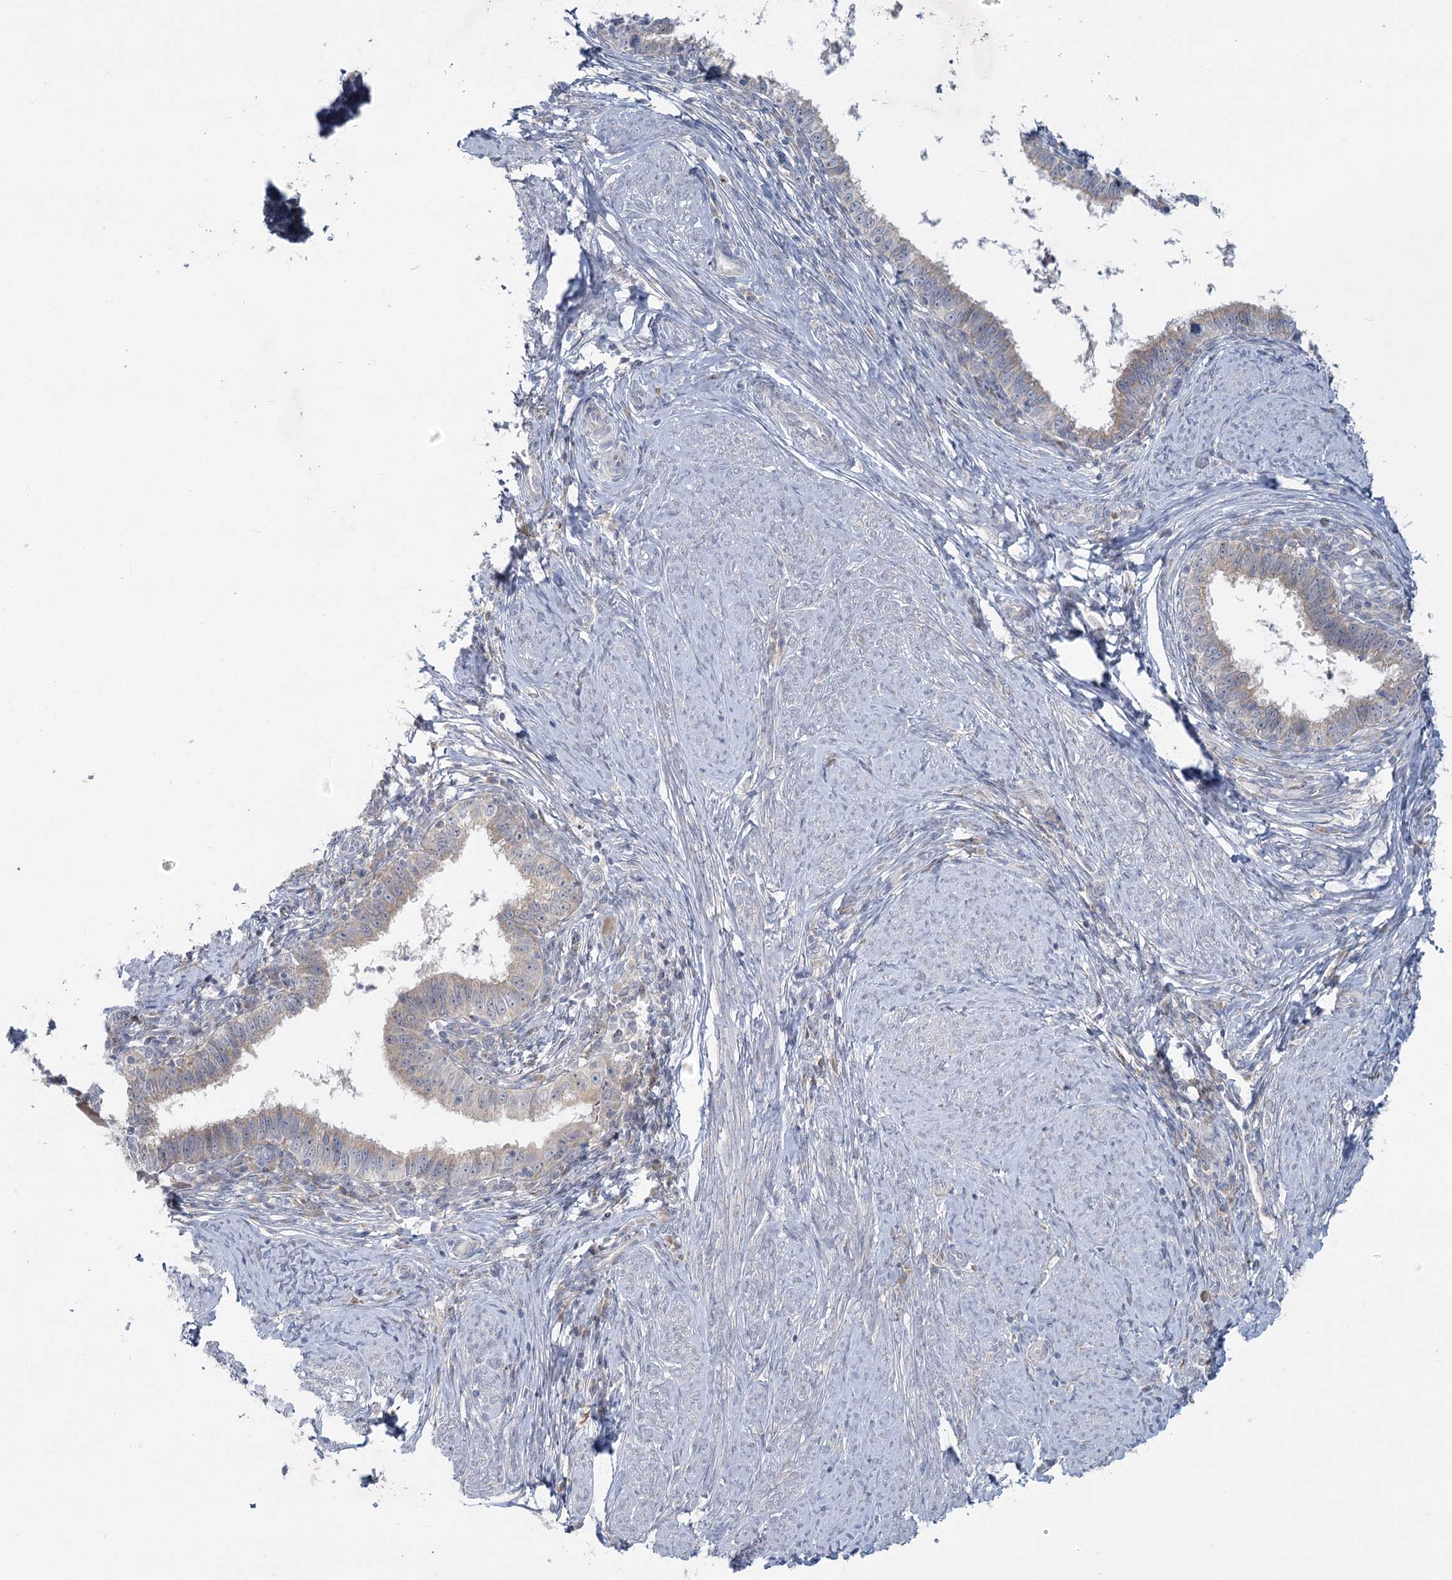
{"staining": {"intensity": "weak", "quantity": "<25%", "location": "cytoplasmic/membranous"}, "tissue": "cervical cancer", "cell_type": "Tumor cells", "image_type": "cancer", "snomed": [{"axis": "morphology", "description": "Adenocarcinoma, NOS"}, {"axis": "topography", "description": "Cervix"}], "caption": "DAB immunohistochemical staining of human adenocarcinoma (cervical) reveals no significant positivity in tumor cells. (Stains: DAB immunohistochemistry with hematoxylin counter stain, Microscopy: brightfield microscopy at high magnification).", "gene": "PLA2G12A", "patient": {"sex": "female", "age": 36}}